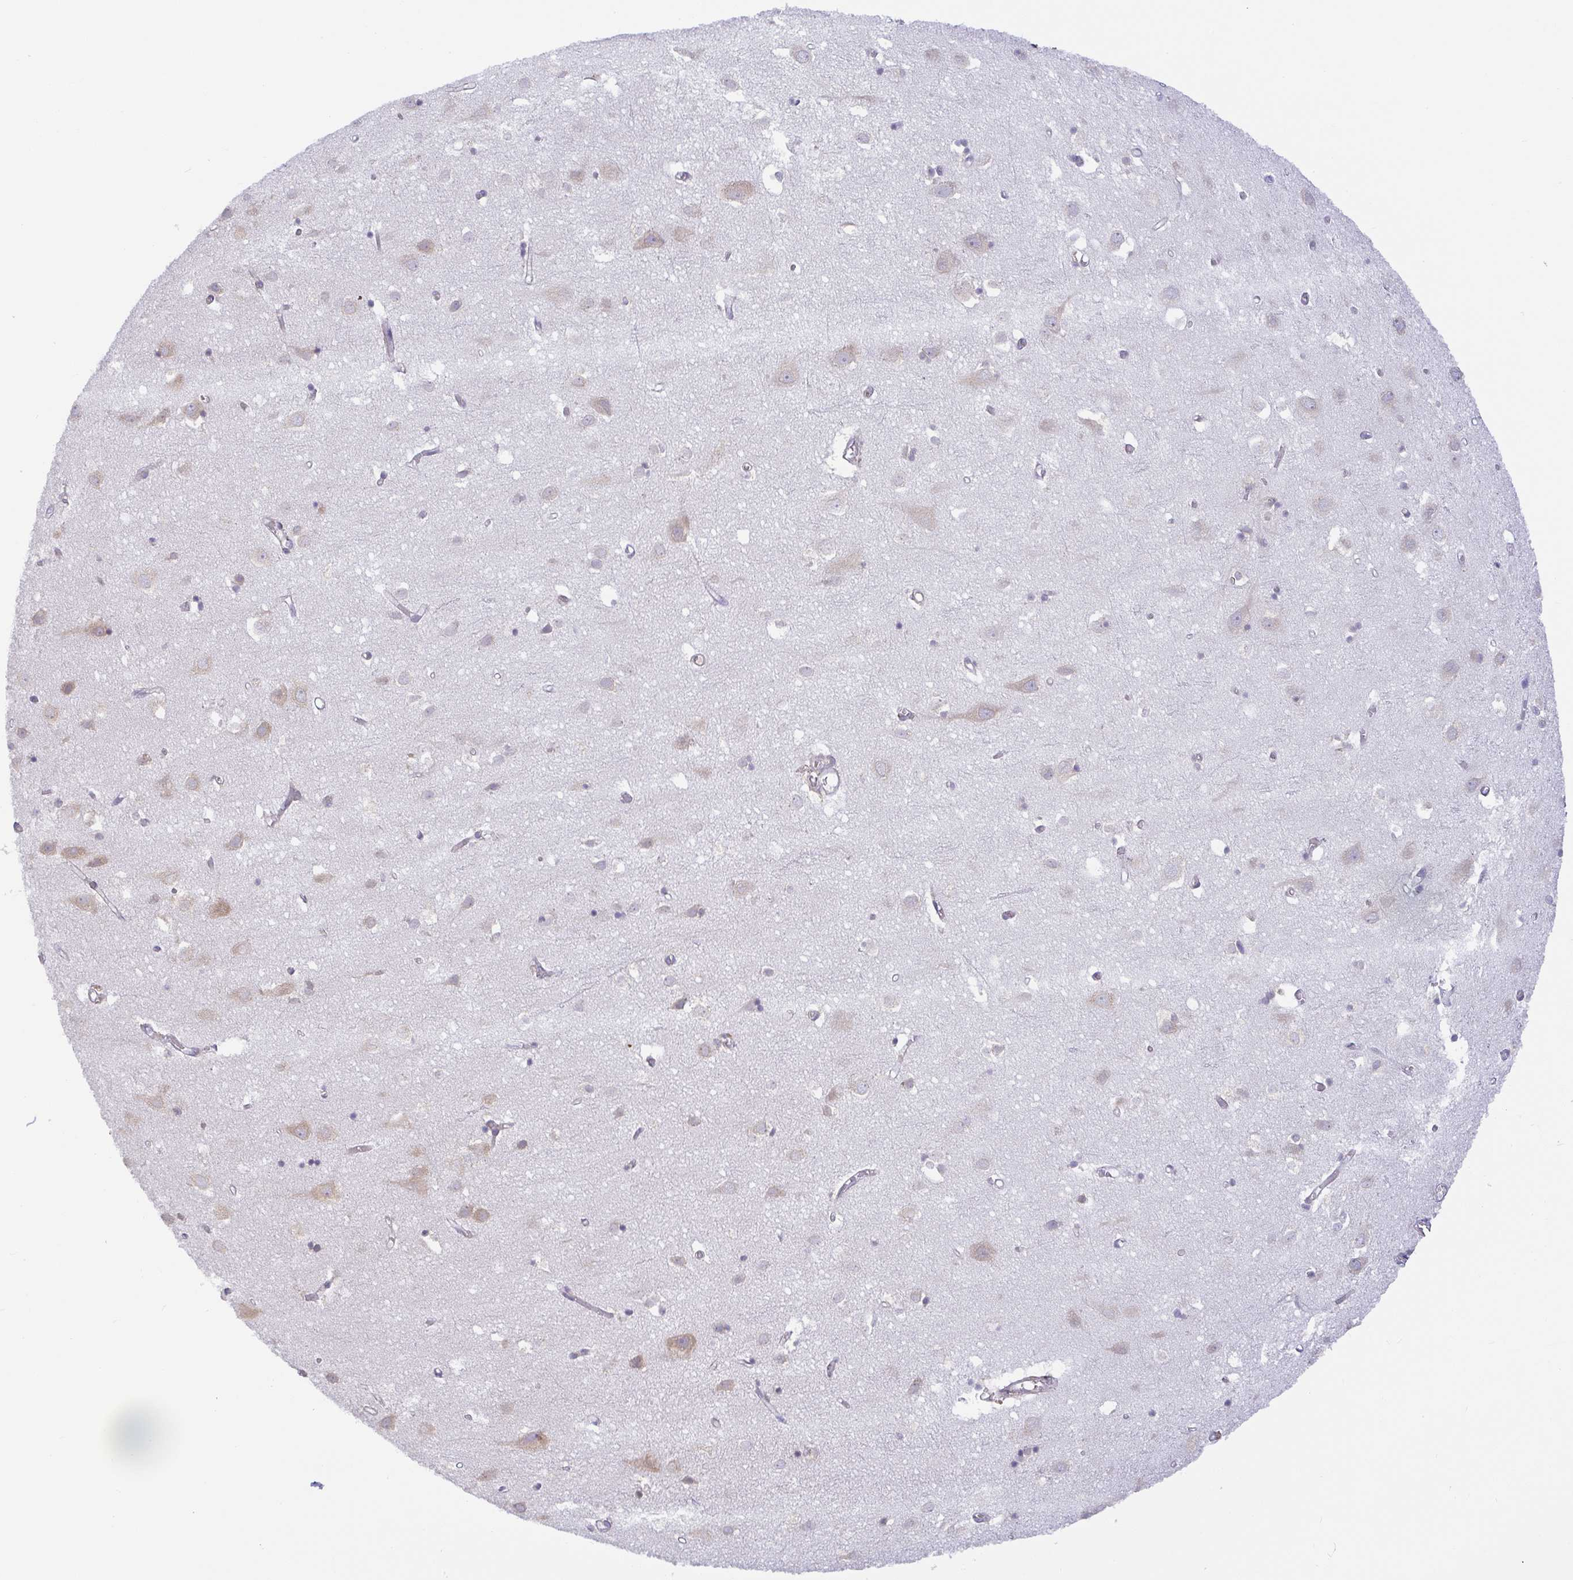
{"staining": {"intensity": "negative", "quantity": "none", "location": "none"}, "tissue": "cerebral cortex", "cell_type": "Endothelial cells", "image_type": "normal", "snomed": [{"axis": "morphology", "description": "Normal tissue, NOS"}, {"axis": "topography", "description": "Cerebral cortex"}], "caption": "Benign cerebral cortex was stained to show a protein in brown. There is no significant expression in endothelial cells. The staining was performed using DAB to visualize the protein expression in brown, while the nuclei were stained in blue with hematoxylin (Magnification: 20x).", "gene": "DERL2", "patient": {"sex": "male", "age": 70}}